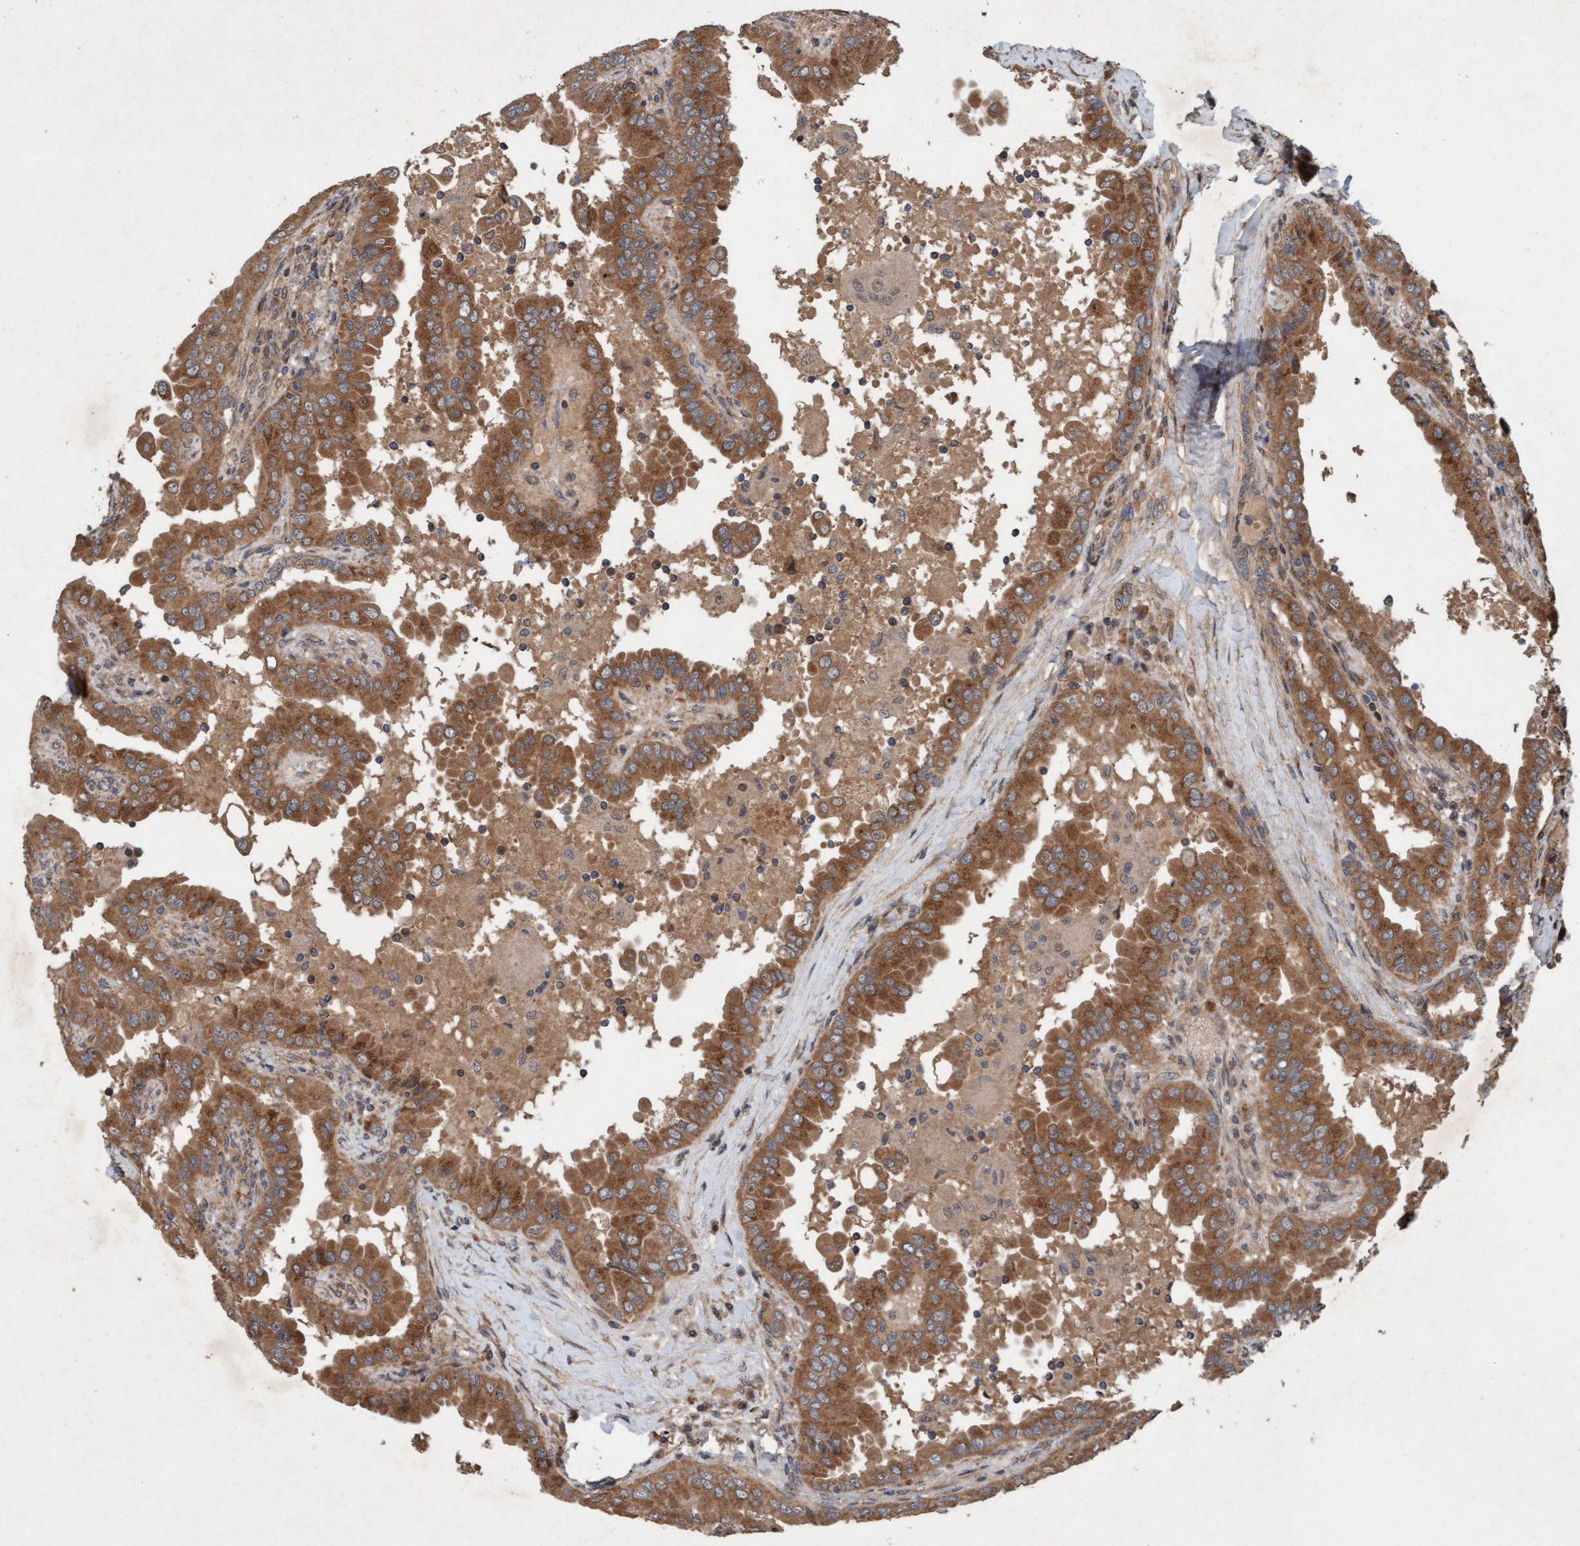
{"staining": {"intensity": "moderate", "quantity": ">75%", "location": "cytoplasmic/membranous"}, "tissue": "thyroid cancer", "cell_type": "Tumor cells", "image_type": "cancer", "snomed": [{"axis": "morphology", "description": "Papillary adenocarcinoma, NOS"}, {"axis": "topography", "description": "Thyroid gland"}], "caption": "A brown stain labels moderate cytoplasmic/membranous expression of a protein in papillary adenocarcinoma (thyroid) tumor cells. Immunohistochemistry stains the protein in brown and the nuclei are stained blue.", "gene": "MLXIP", "patient": {"sex": "male", "age": 33}}